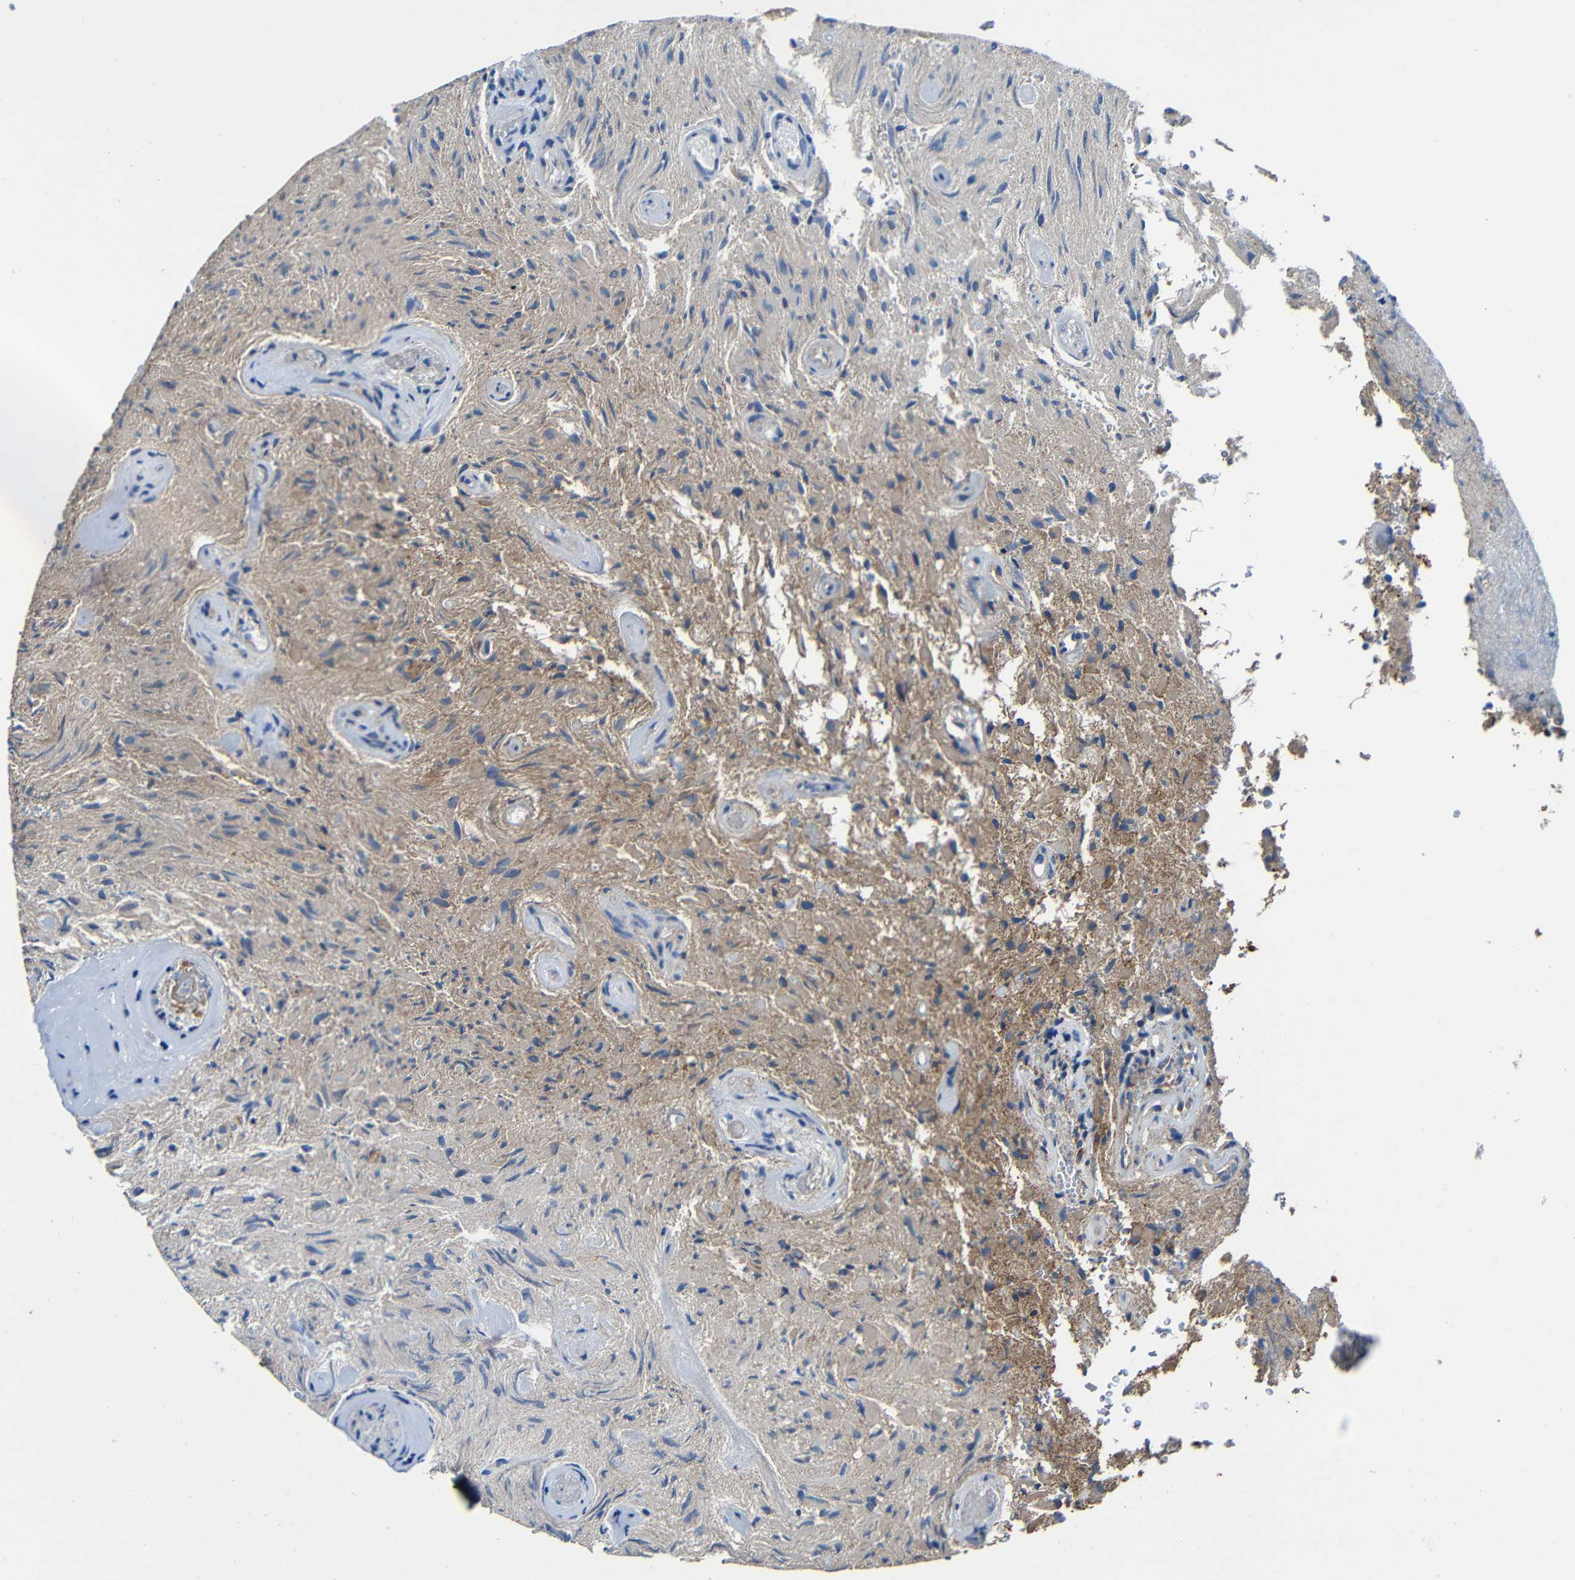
{"staining": {"intensity": "moderate", "quantity": ">75%", "location": "cytoplasmic/membranous"}, "tissue": "glioma", "cell_type": "Tumor cells", "image_type": "cancer", "snomed": [{"axis": "morphology", "description": "Glioma, malignant, High grade"}, {"axis": "topography", "description": "Brain"}], "caption": "IHC (DAB) staining of human malignant glioma (high-grade) exhibits moderate cytoplasmic/membranous protein expression in approximately >75% of tumor cells.", "gene": "GDI1", "patient": {"sex": "male", "age": 71}}